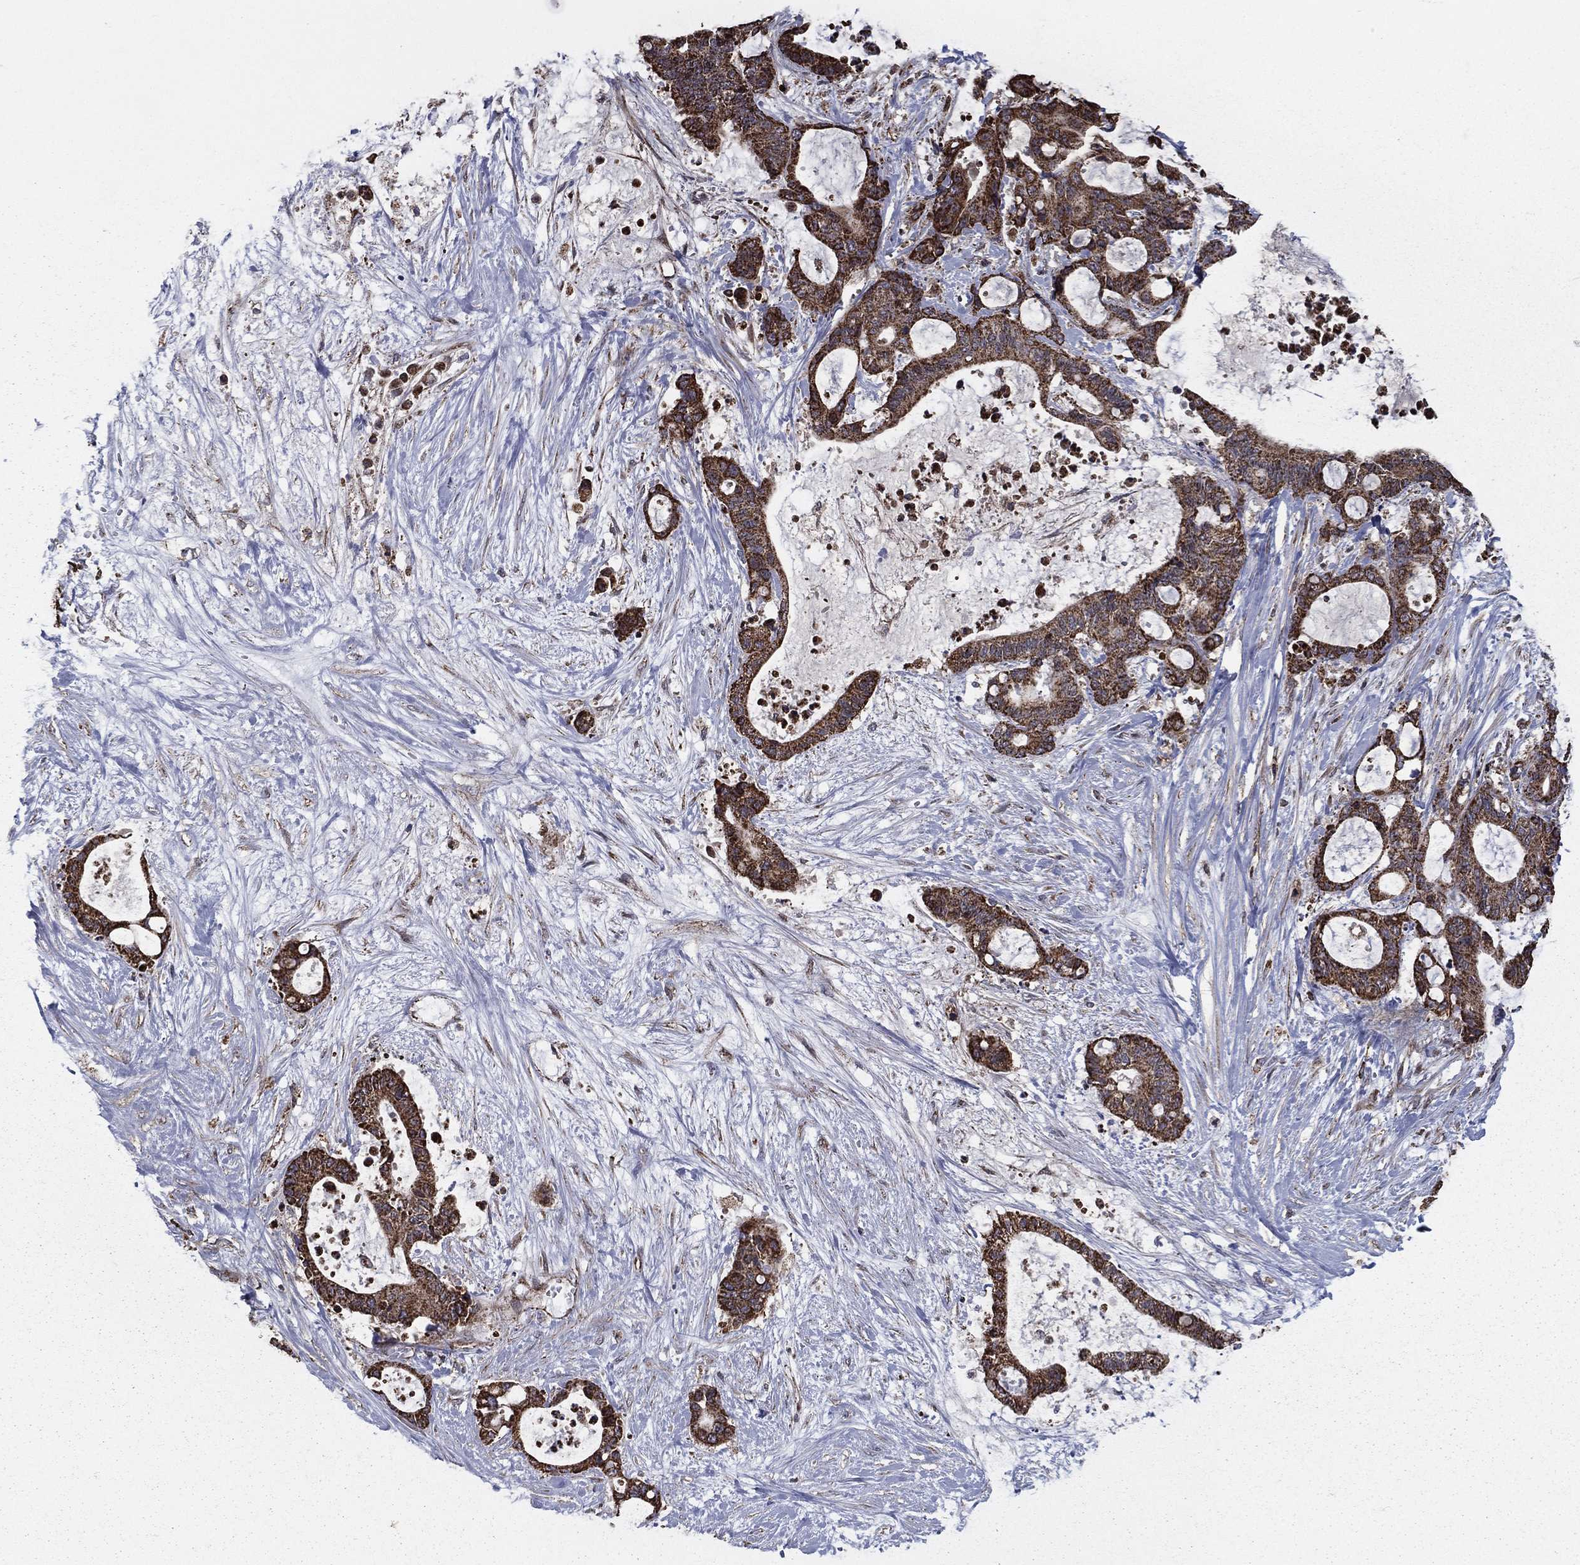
{"staining": {"intensity": "strong", "quantity": ">75%", "location": "cytoplasmic/membranous"}, "tissue": "liver cancer", "cell_type": "Tumor cells", "image_type": "cancer", "snomed": [{"axis": "morphology", "description": "Normal tissue, NOS"}, {"axis": "morphology", "description": "Cholangiocarcinoma"}, {"axis": "topography", "description": "Liver"}, {"axis": "topography", "description": "Peripheral nerve tissue"}], "caption": "A high amount of strong cytoplasmic/membranous expression is present in approximately >75% of tumor cells in liver cancer tissue.", "gene": "RIGI", "patient": {"sex": "female", "age": 73}}